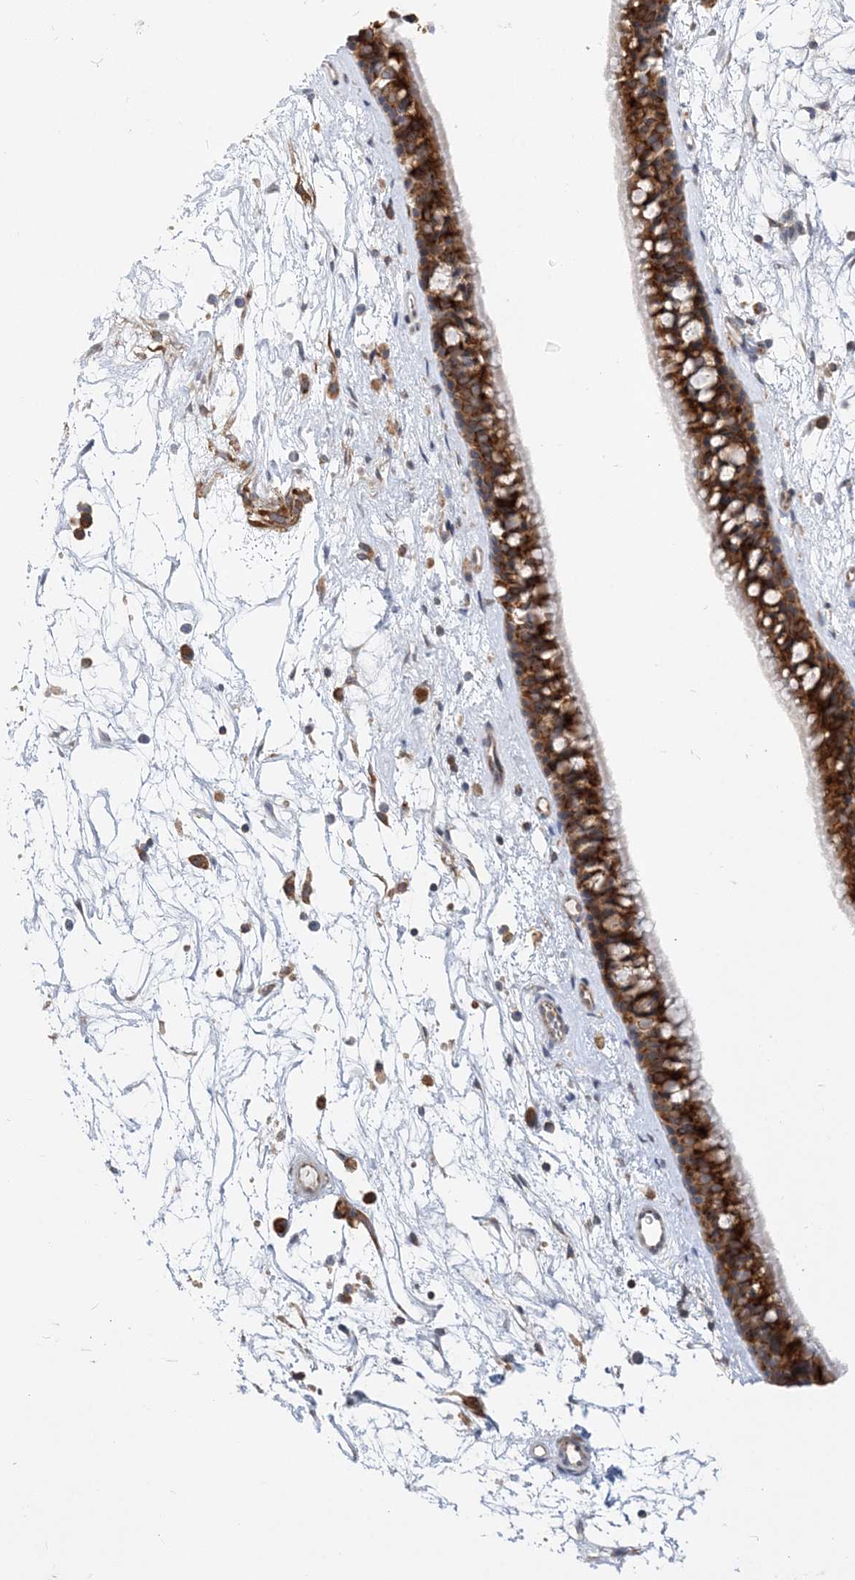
{"staining": {"intensity": "strong", "quantity": ">75%", "location": "cytoplasmic/membranous"}, "tissue": "nasopharynx", "cell_type": "Respiratory epithelial cells", "image_type": "normal", "snomed": [{"axis": "morphology", "description": "Normal tissue, NOS"}, {"axis": "topography", "description": "Nasopharynx"}], "caption": "Benign nasopharynx exhibits strong cytoplasmic/membranous positivity in approximately >75% of respiratory epithelial cells (IHC, brightfield microscopy, high magnification)..", "gene": "LARP4B", "patient": {"sex": "male", "age": 64}}